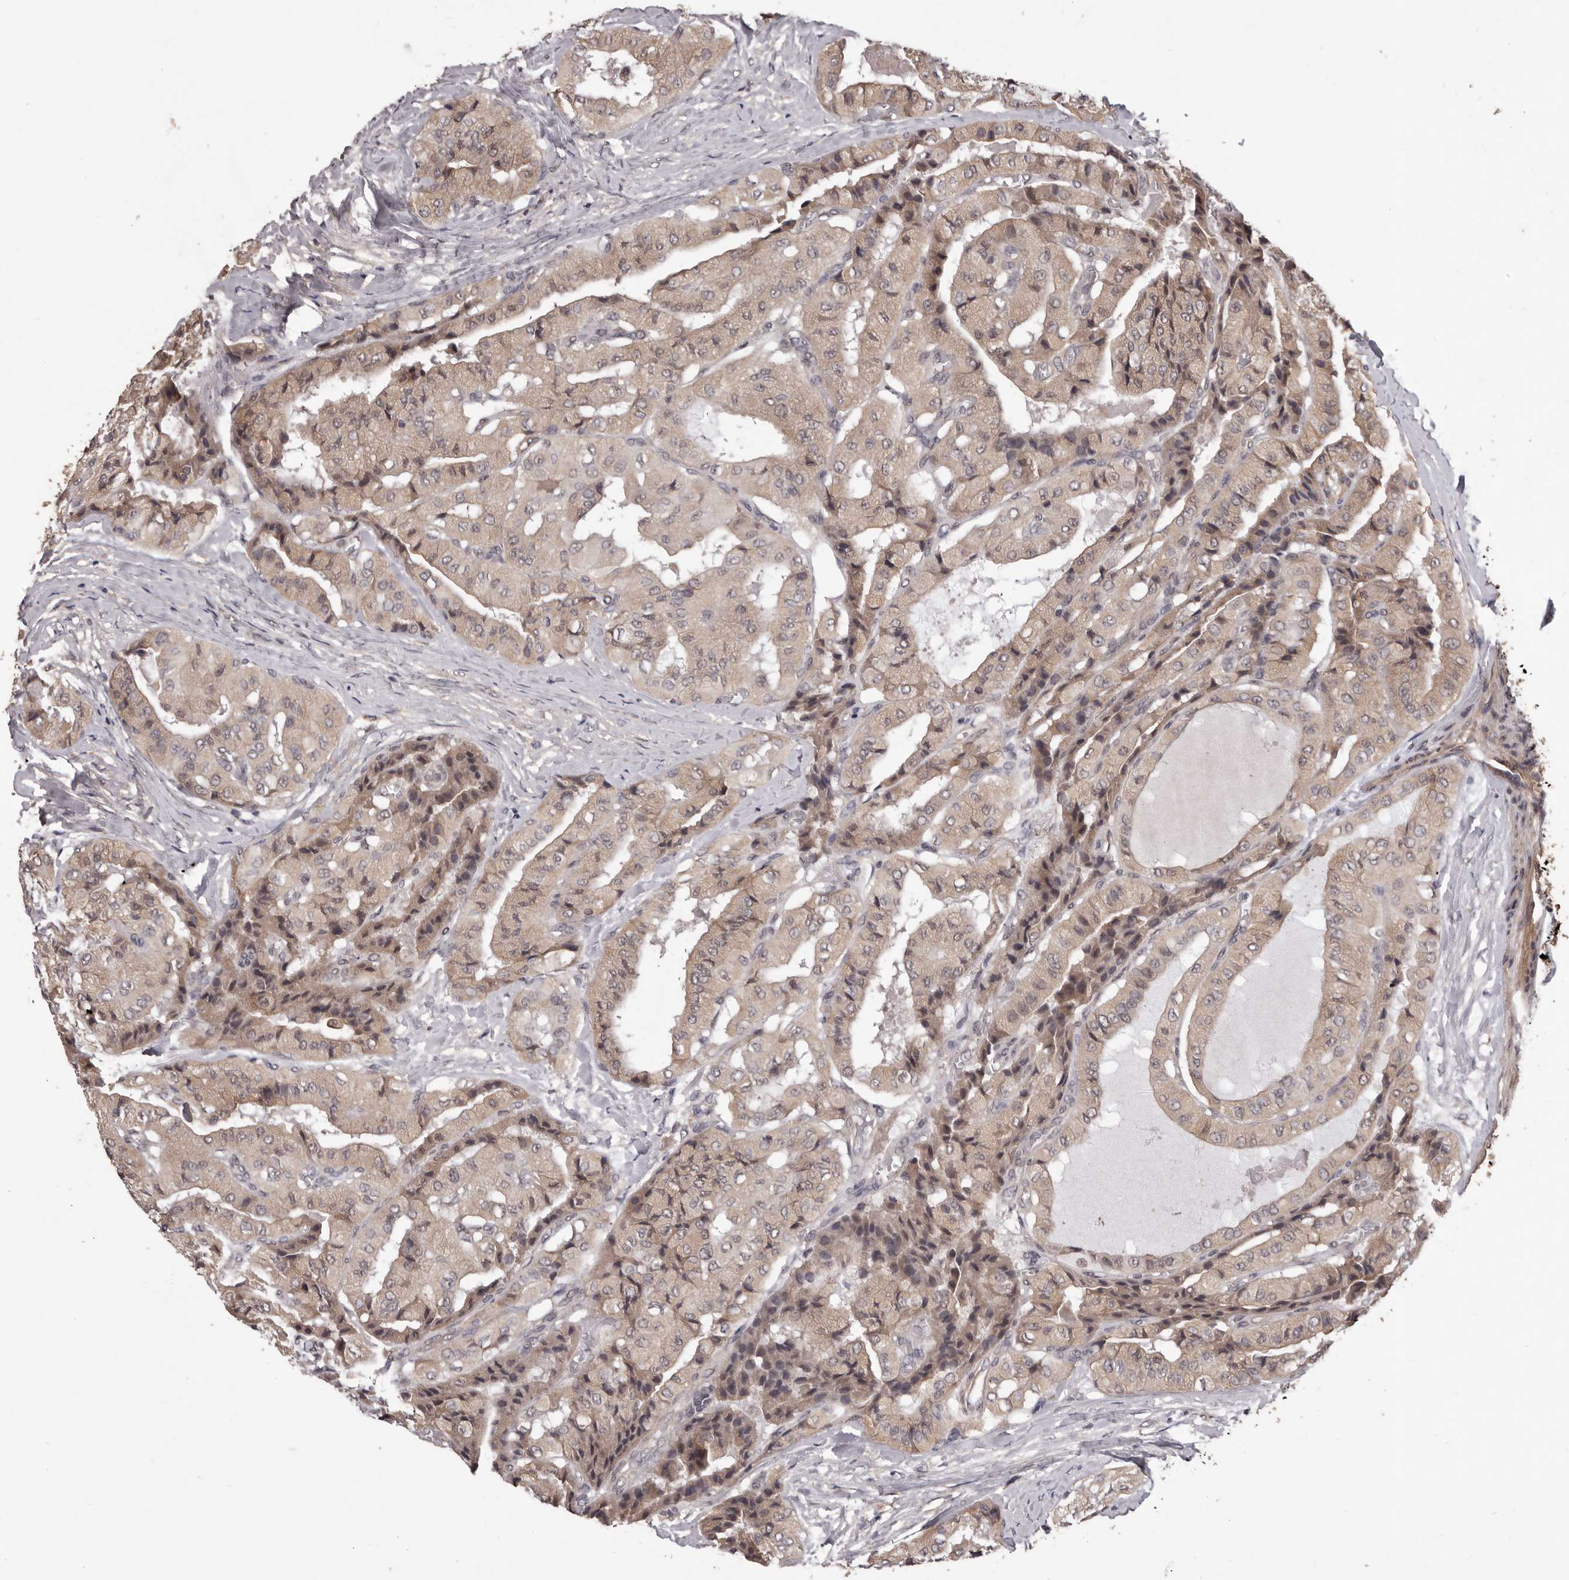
{"staining": {"intensity": "weak", "quantity": "<25%", "location": "cytoplasmic/membranous"}, "tissue": "thyroid cancer", "cell_type": "Tumor cells", "image_type": "cancer", "snomed": [{"axis": "morphology", "description": "Papillary adenocarcinoma, NOS"}, {"axis": "topography", "description": "Thyroid gland"}], "caption": "IHC of human thyroid cancer displays no positivity in tumor cells.", "gene": "CELF3", "patient": {"sex": "female", "age": 59}}